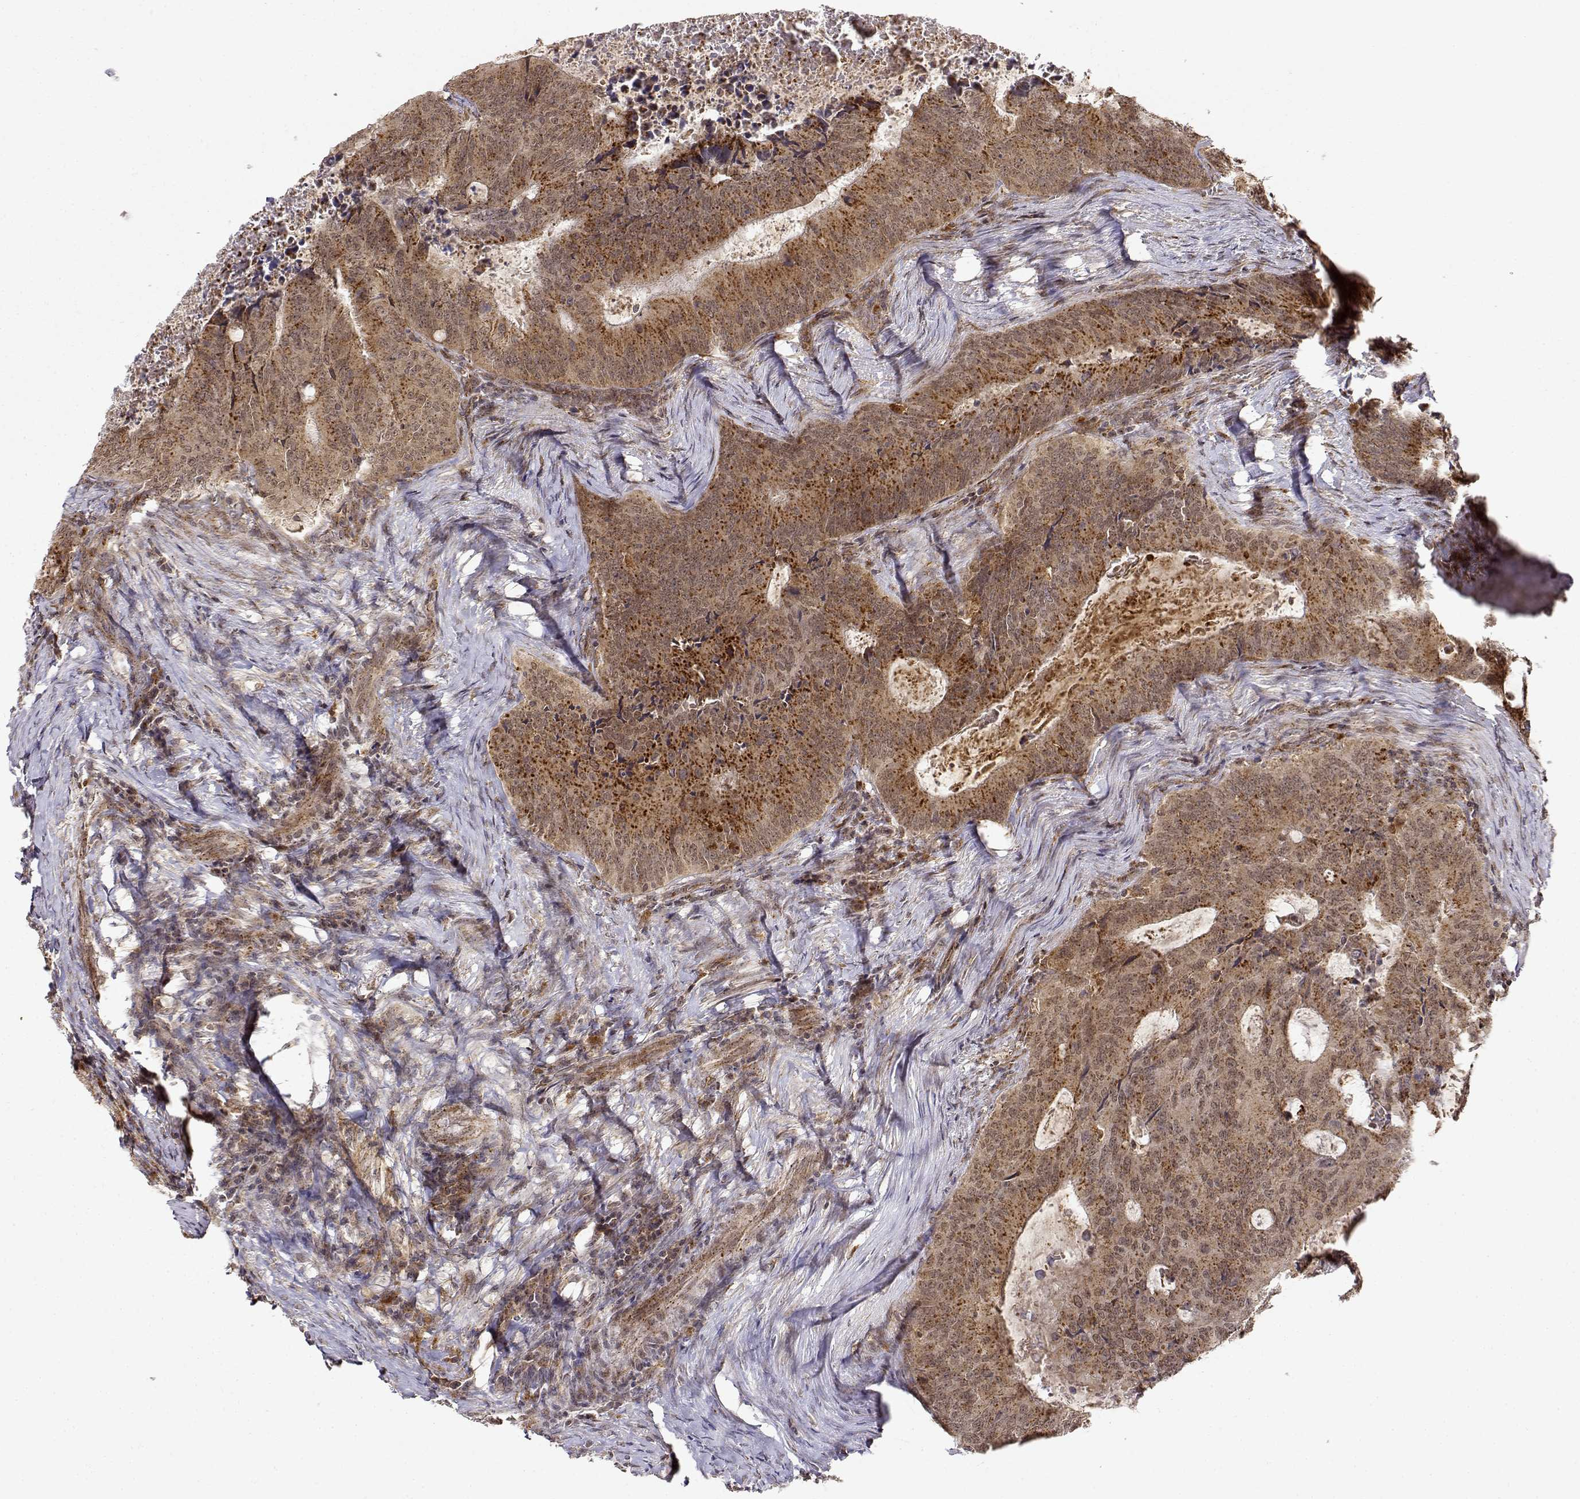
{"staining": {"intensity": "moderate", "quantity": ">75%", "location": "cytoplasmic/membranous"}, "tissue": "colorectal cancer", "cell_type": "Tumor cells", "image_type": "cancer", "snomed": [{"axis": "morphology", "description": "Adenocarcinoma, NOS"}, {"axis": "topography", "description": "Colon"}], "caption": "Immunohistochemistry (IHC) (DAB) staining of colorectal adenocarcinoma reveals moderate cytoplasmic/membranous protein expression in about >75% of tumor cells.", "gene": "RNF13", "patient": {"sex": "male", "age": 67}}